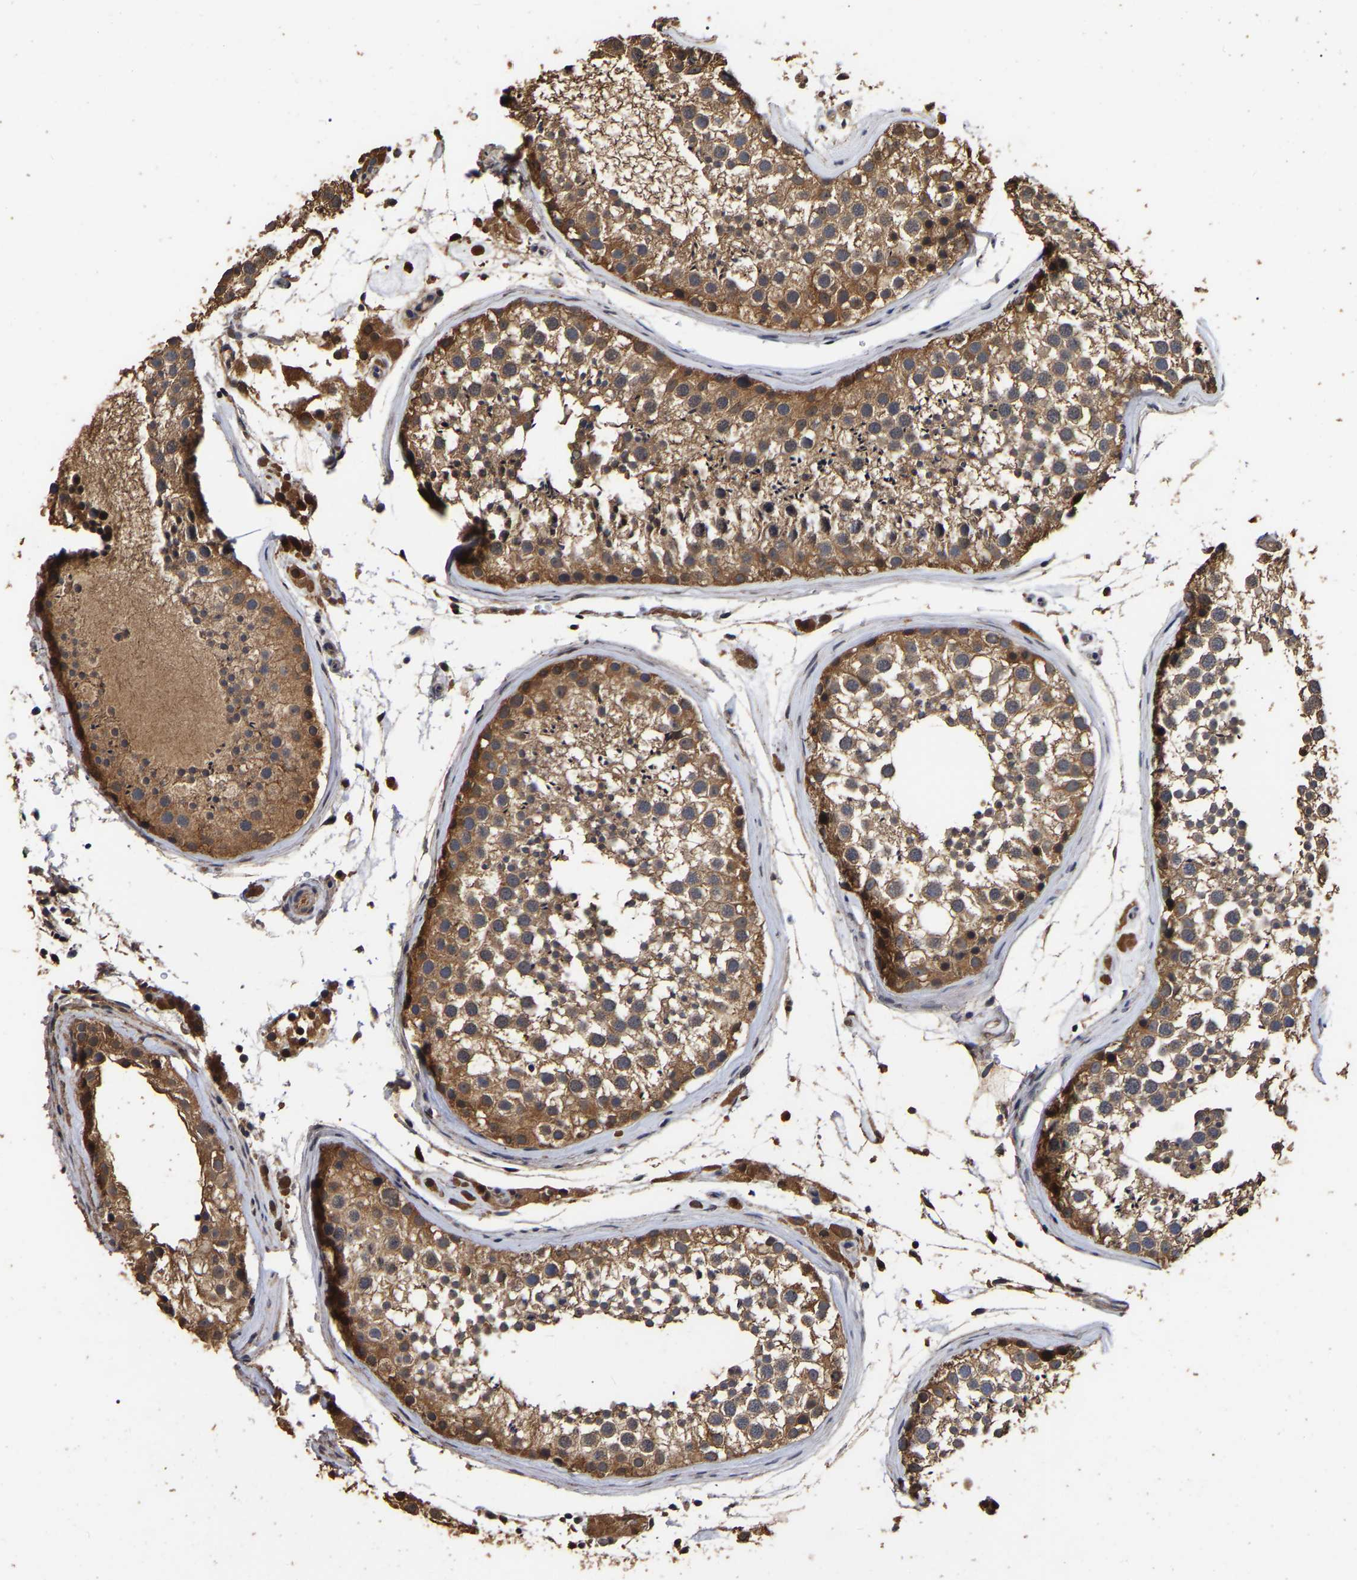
{"staining": {"intensity": "moderate", "quantity": ">75%", "location": "cytoplasmic/membranous"}, "tissue": "testis", "cell_type": "Cells in seminiferous ducts", "image_type": "normal", "snomed": [{"axis": "morphology", "description": "Normal tissue, NOS"}, {"axis": "topography", "description": "Testis"}], "caption": "A high-resolution histopathology image shows immunohistochemistry staining of unremarkable testis, which shows moderate cytoplasmic/membranous positivity in approximately >75% of cells in seminiferous ducts.", "gene": "STK32C", "patient": {"sex": "male", "age": 46}}